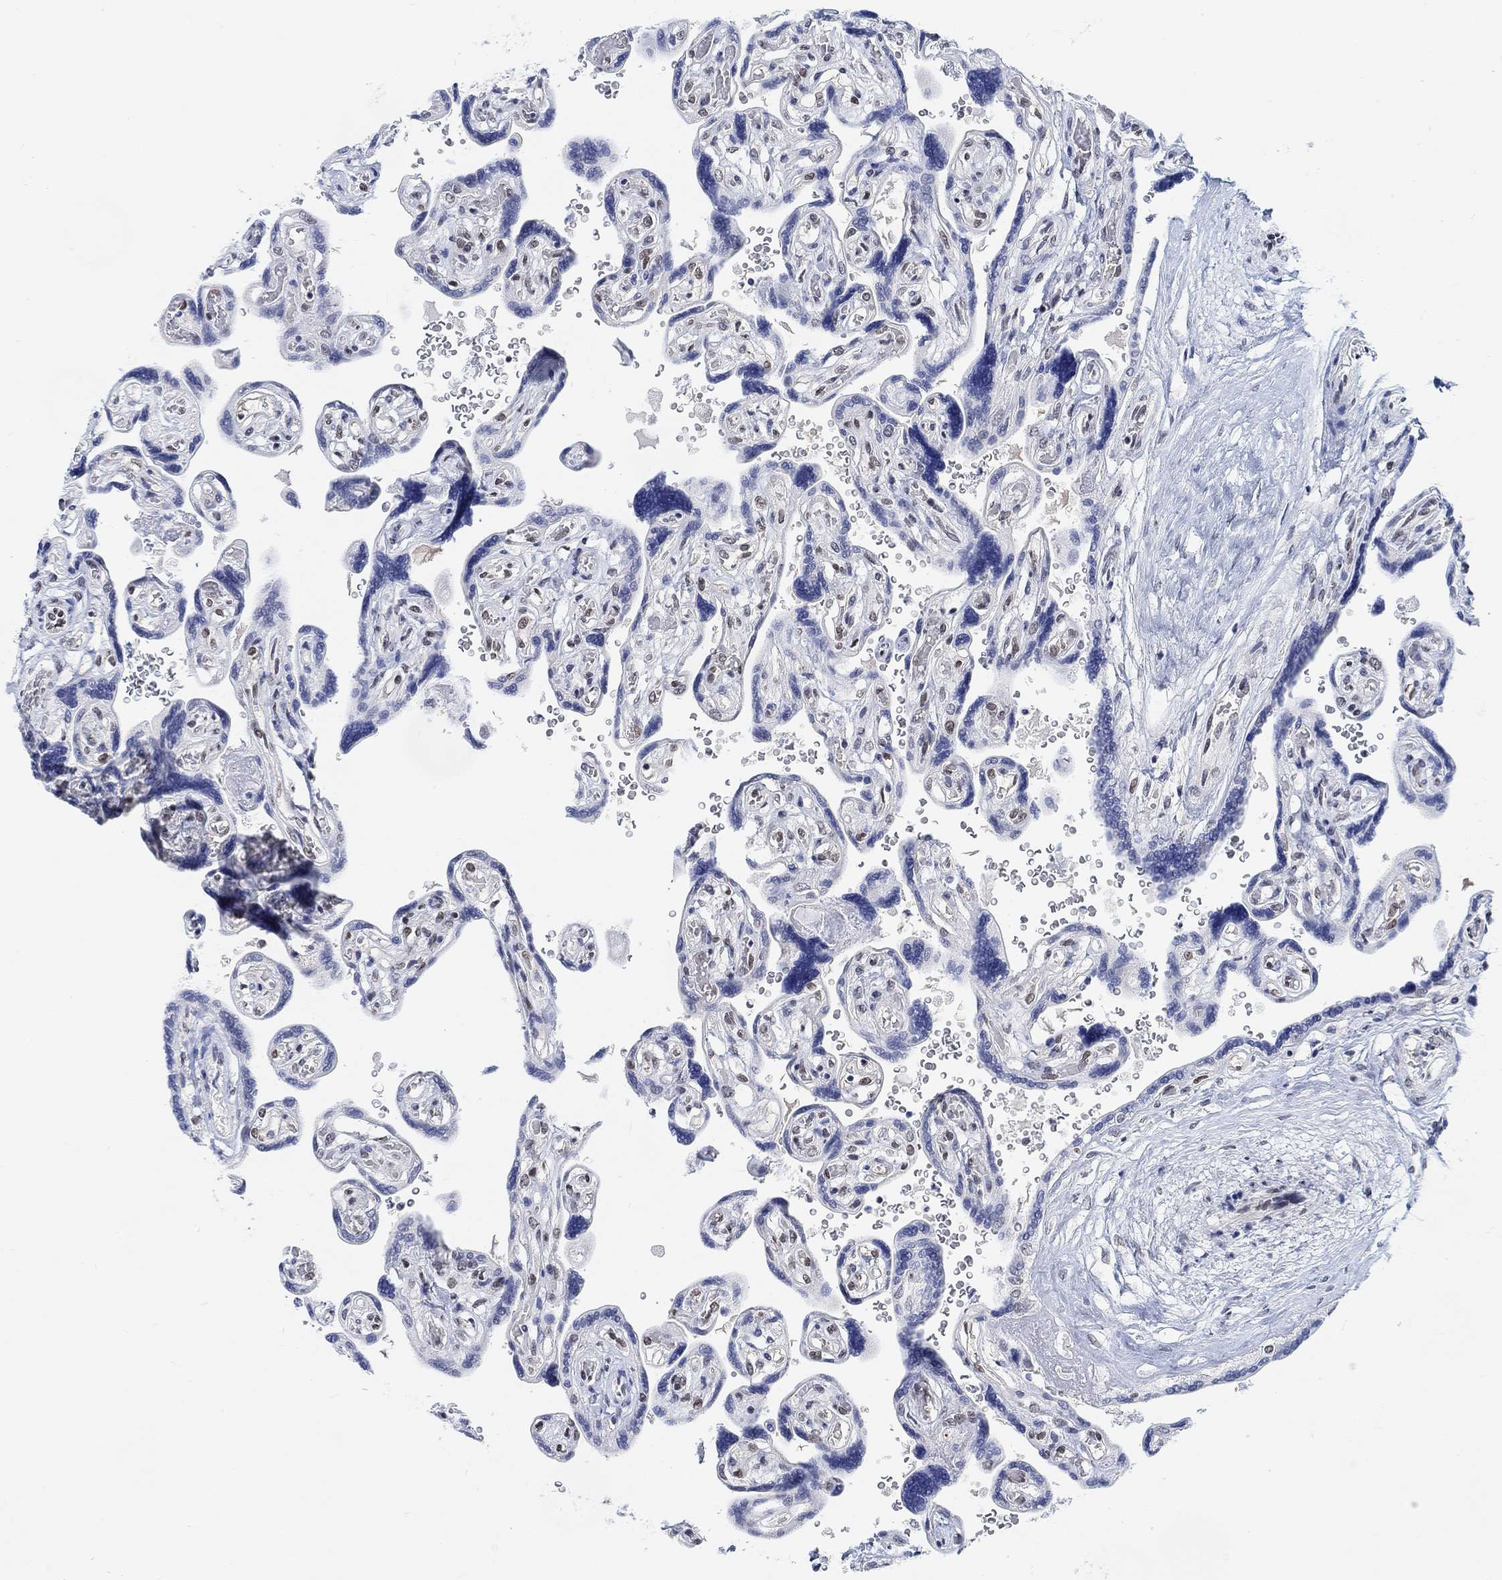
{"staining": {"intensity": "weak", "quantity": "25%-75%", "location": "nuclear"}, "tissue": "placenta", "cell_type": "Decidual cells", "image_type": "normal", "snomed": [{"axis": "morphology", "description": "Normal tissue, NOS"}, {"axis": "topography", "description": "Placenta"}], "caption": "Weak nuclear protein expression is identified in about 25%-75% of decidual cells in placenta.", "gene": "PURG", "patient": {"sex": "female", "age": 32}}